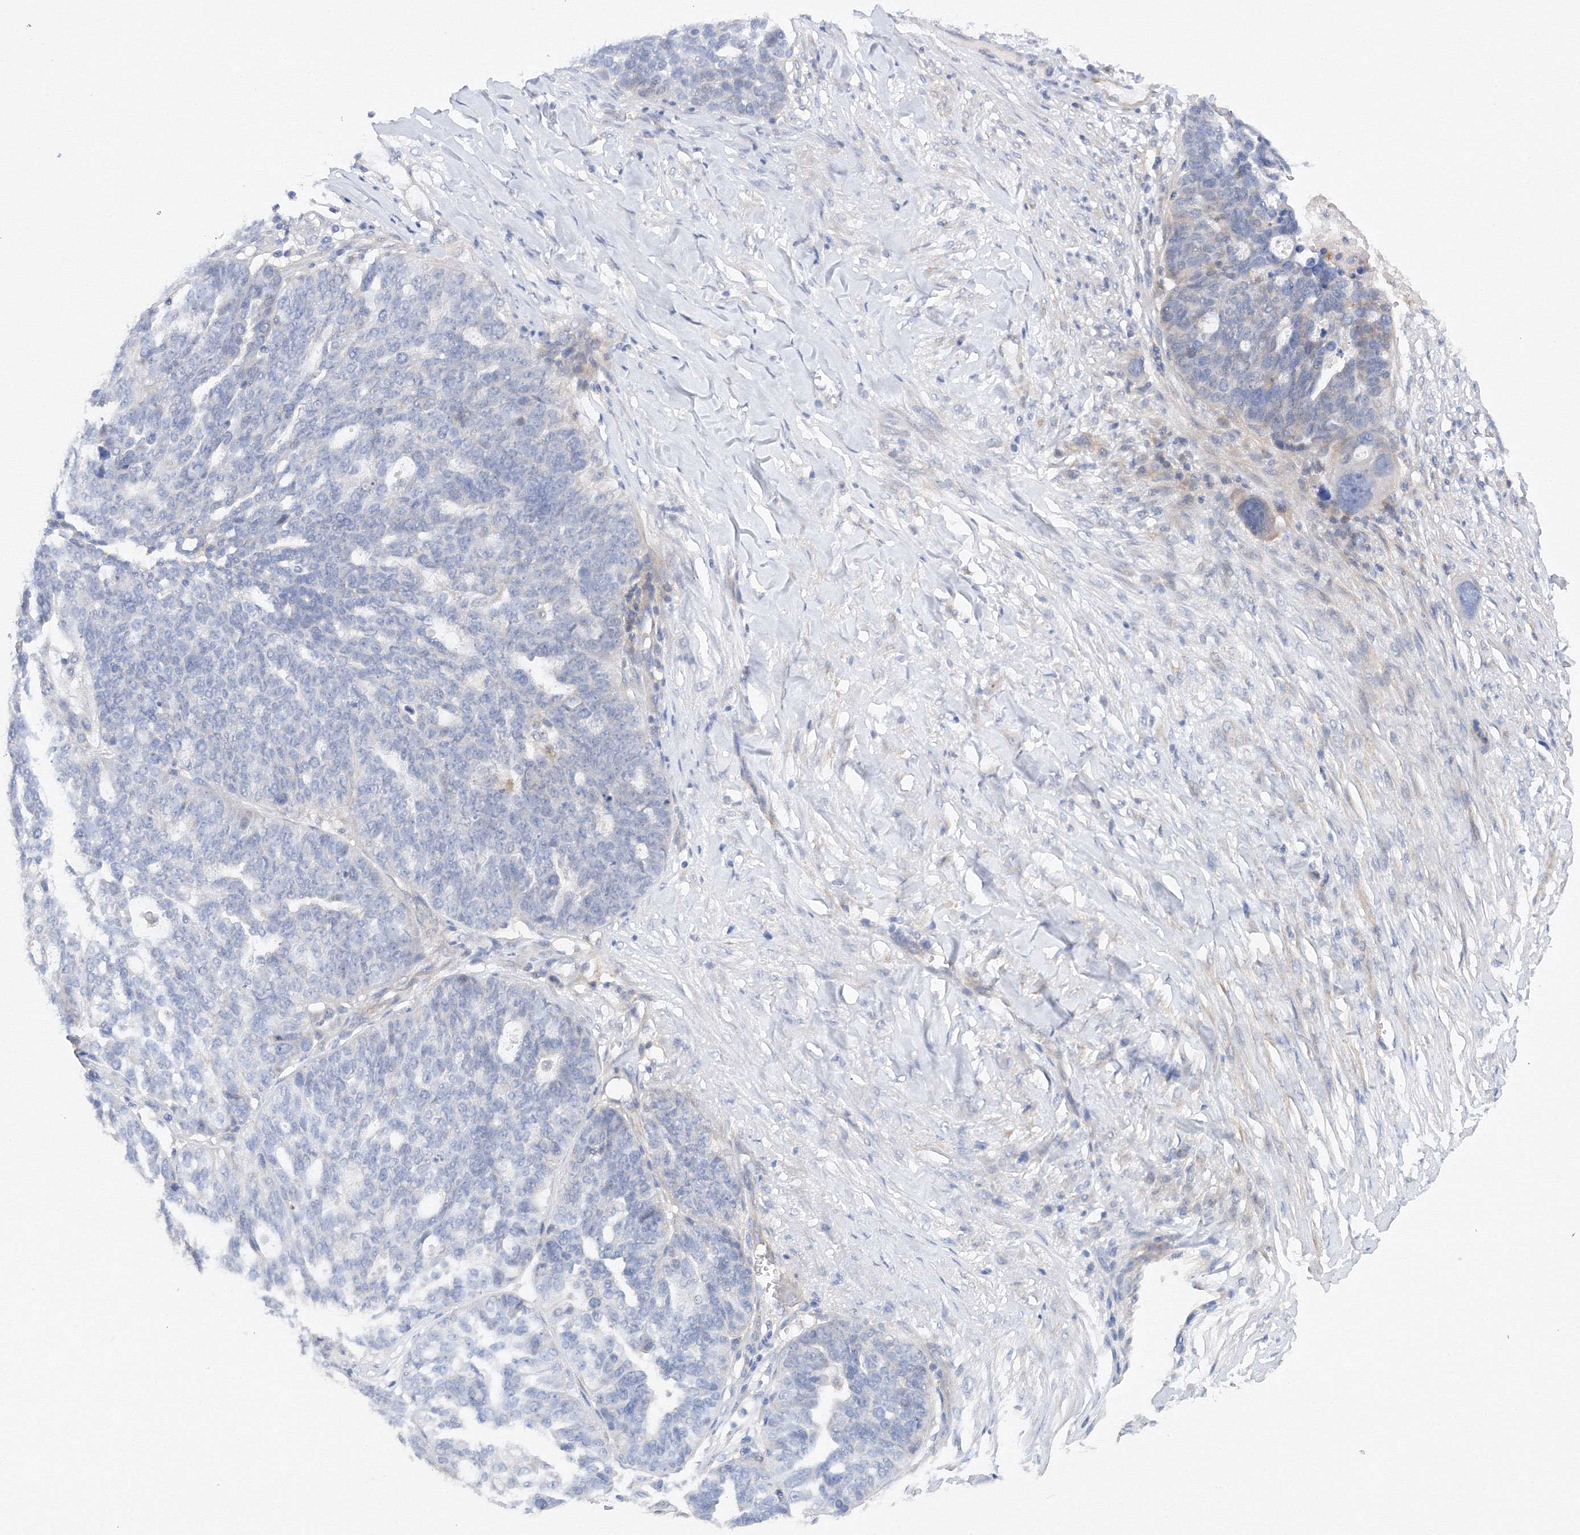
{"staining": {"intensity": "negative", "quantity": "none", "location": "none"}, "tissue": "ovarian cancer", "cell_type": "Tumor cells", "image_type": "cancer", "snomed": [{"axis": "morphology", "description": "Cystadenocarcinoma, serous, NOS"}, {"axis": "topography", "description": "Ovary"}], "caption": "IHC of human ovarian cancer (serous cystadenocarcinoma) demonstrates no staining in tumor cells.", "gene": "DIS3L2", "patient": {"sex": "female", "age": 59}}